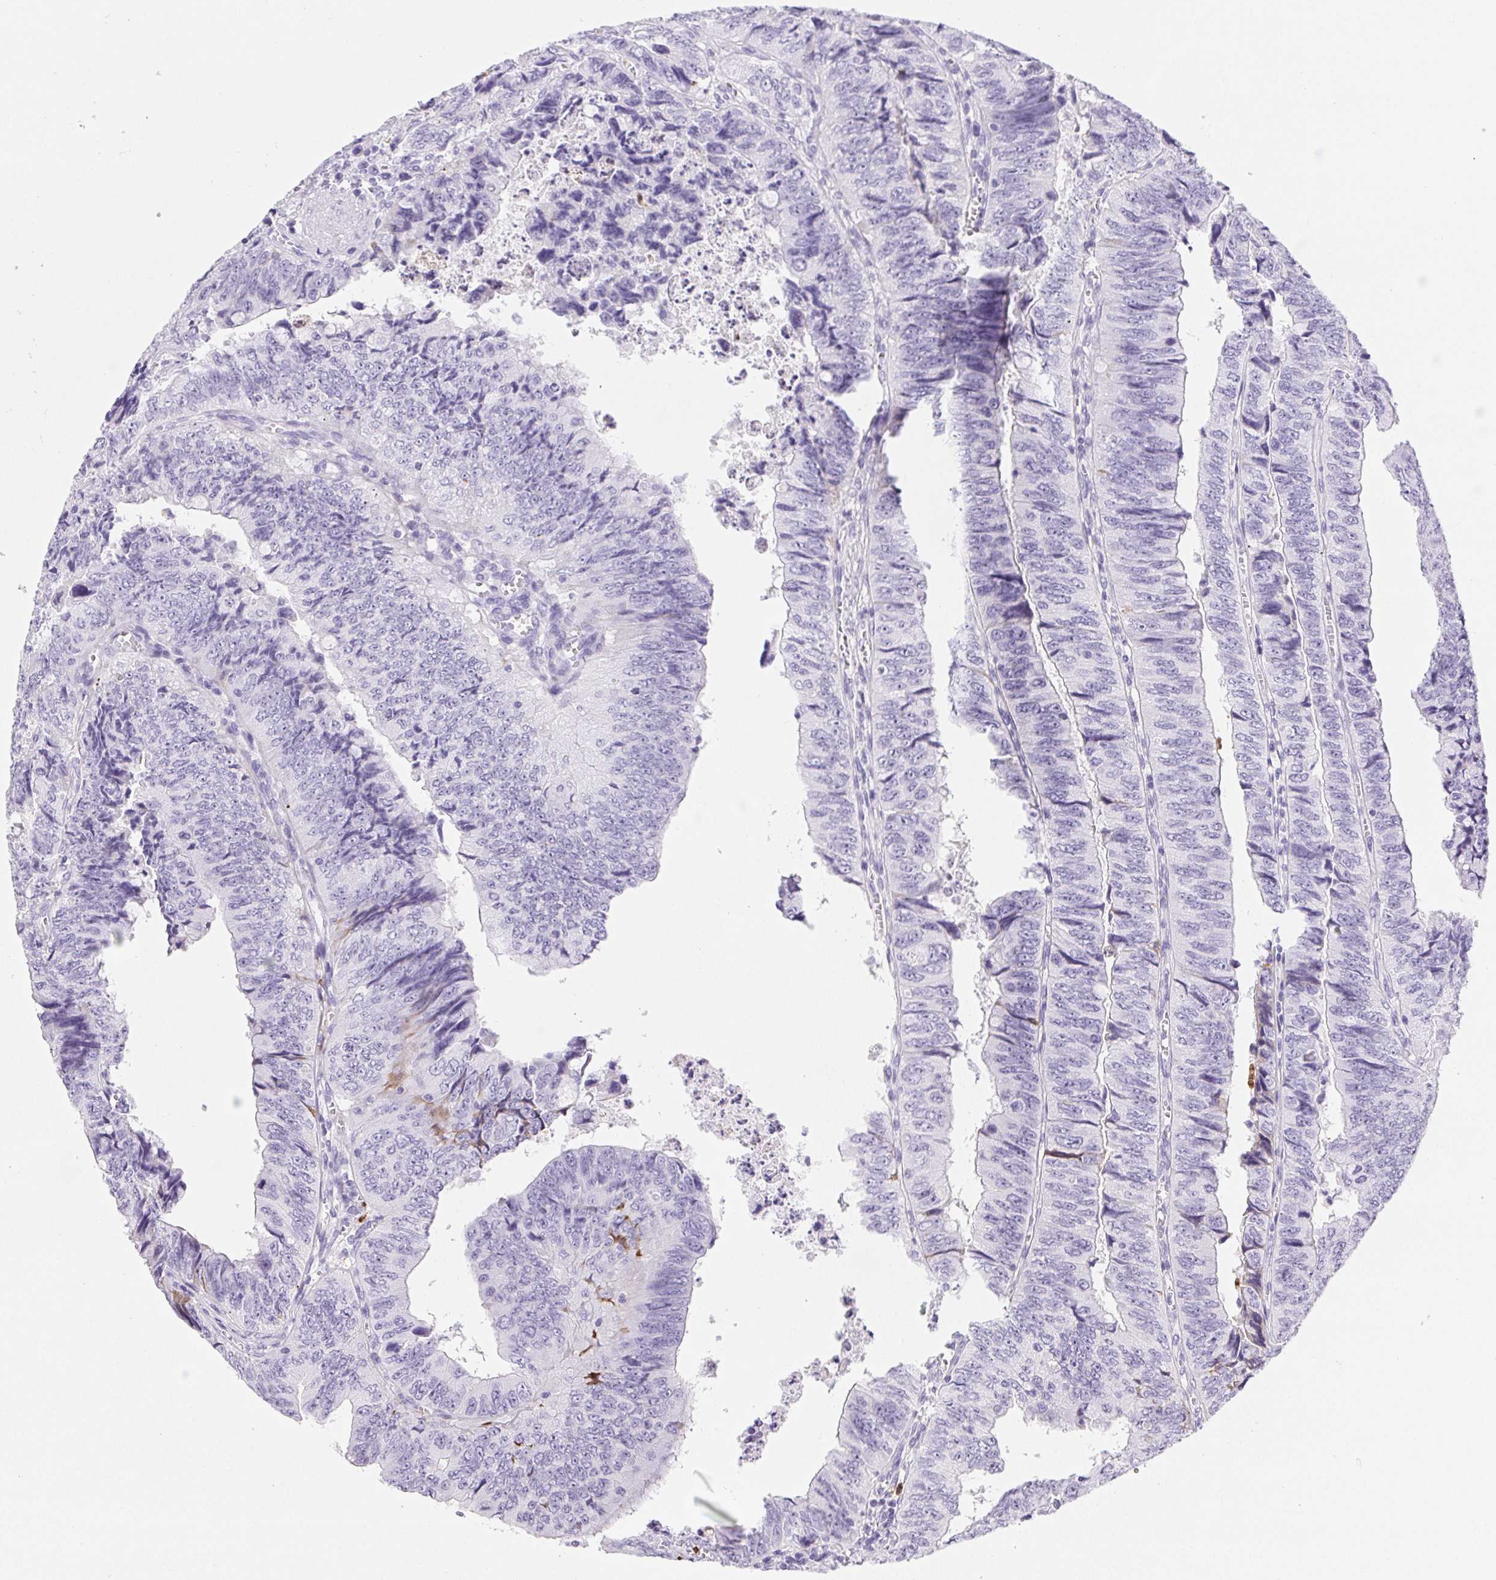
{"staining": {"intensity": "negative", "quantity": "none", "location": "none"}, "tissue": "colorectal cancer", "cell_type": "Tumor cells", "image_type": "cancer", "snomed": [{"axis": "morphology", "description": "Adenocarcinoma, NOS"}, {"axis": "topography", "description": "Colon"}], "caption": "Immunohistochemistry photomicrograph of neoplastic tissue: human adenocarcinoma (colorectal) stained with DAB (3,3'-diaminobenzidine) shows no significant protein expression in tumor cells.", "gene": "VTN", "patient": {"sex": "female", "age": 84}}